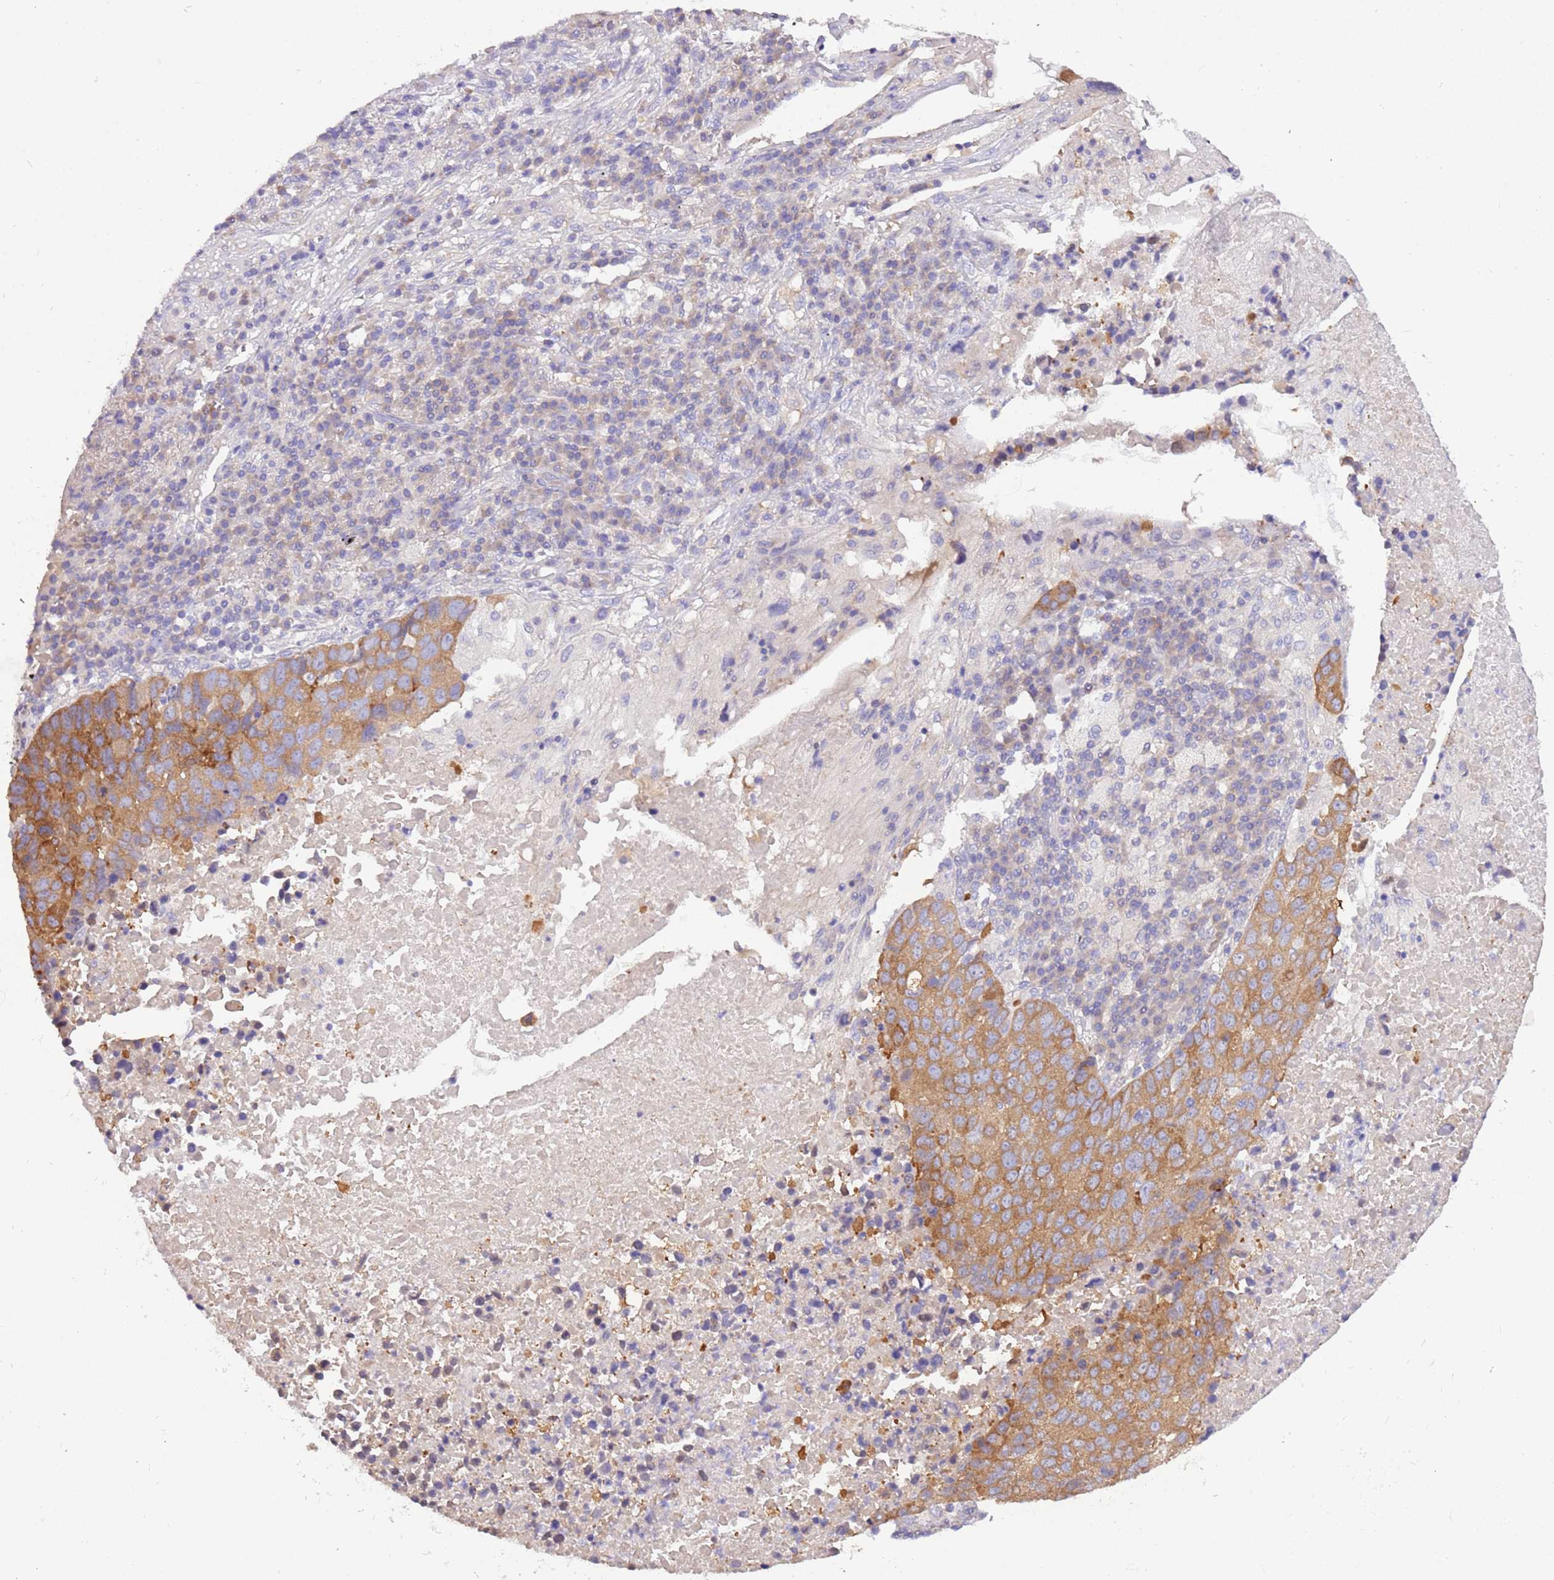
{"staining": {"intensity": "moderate", "quantity": ">75%", "location": "cytoplasmic/membranous"}, "tissue": "lung cancer", "cell_type": "Tumor cells", "image_type": "cancer", "snomed": [{"axis": "morphology", "description": "Squamous cell carcinoma, NOS"}, {"axis": "topography", "description": "Lung"}], "caption": "Moderate cytoplasmic/membranous protein expression is seen in about >75% of tumor cells in lung squamous cell carcinoma.", "gene": "STIP1", "patient": {"sex": "male", "age": 73}}